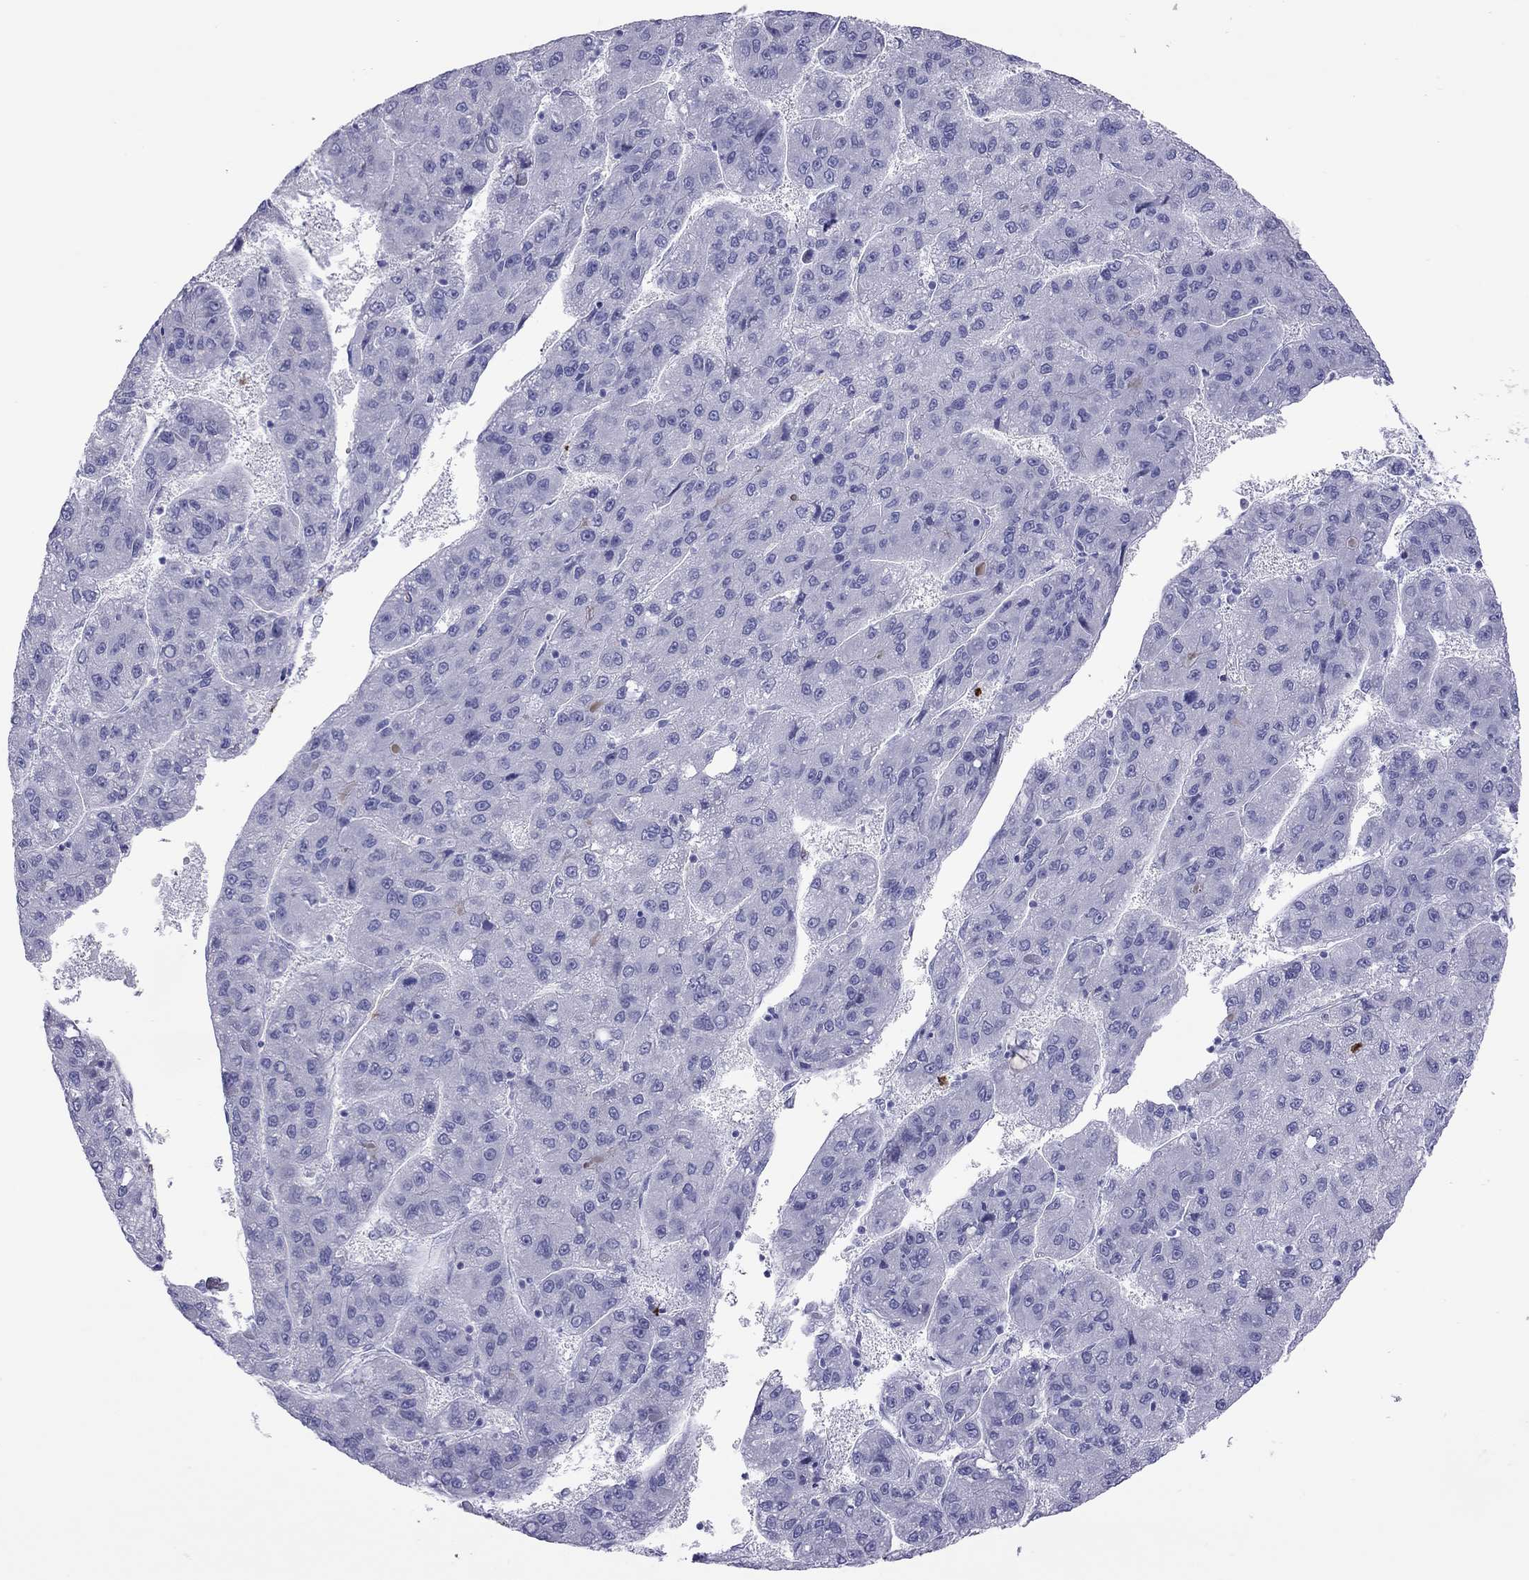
{"staining": {"intensity": "negative", "quantity": "none", "location": "none"}, "tissue": "liver cancer", "cell_type": "Tumor cells", "image_type": "cancer", "snomed": [{"axis": "morphology", "description": "Carcinoma, Hepatocellular, NOS"}, {"axis": "topography", "description": "Liver"}], "caption": "Liver cancer (hepatocellular carcinoma) stained for a protein using immunohistochemistry shows no positivity tumor cells.", "gene": "SLAMF1", "patient": {"sex": "female", "age": 82}}